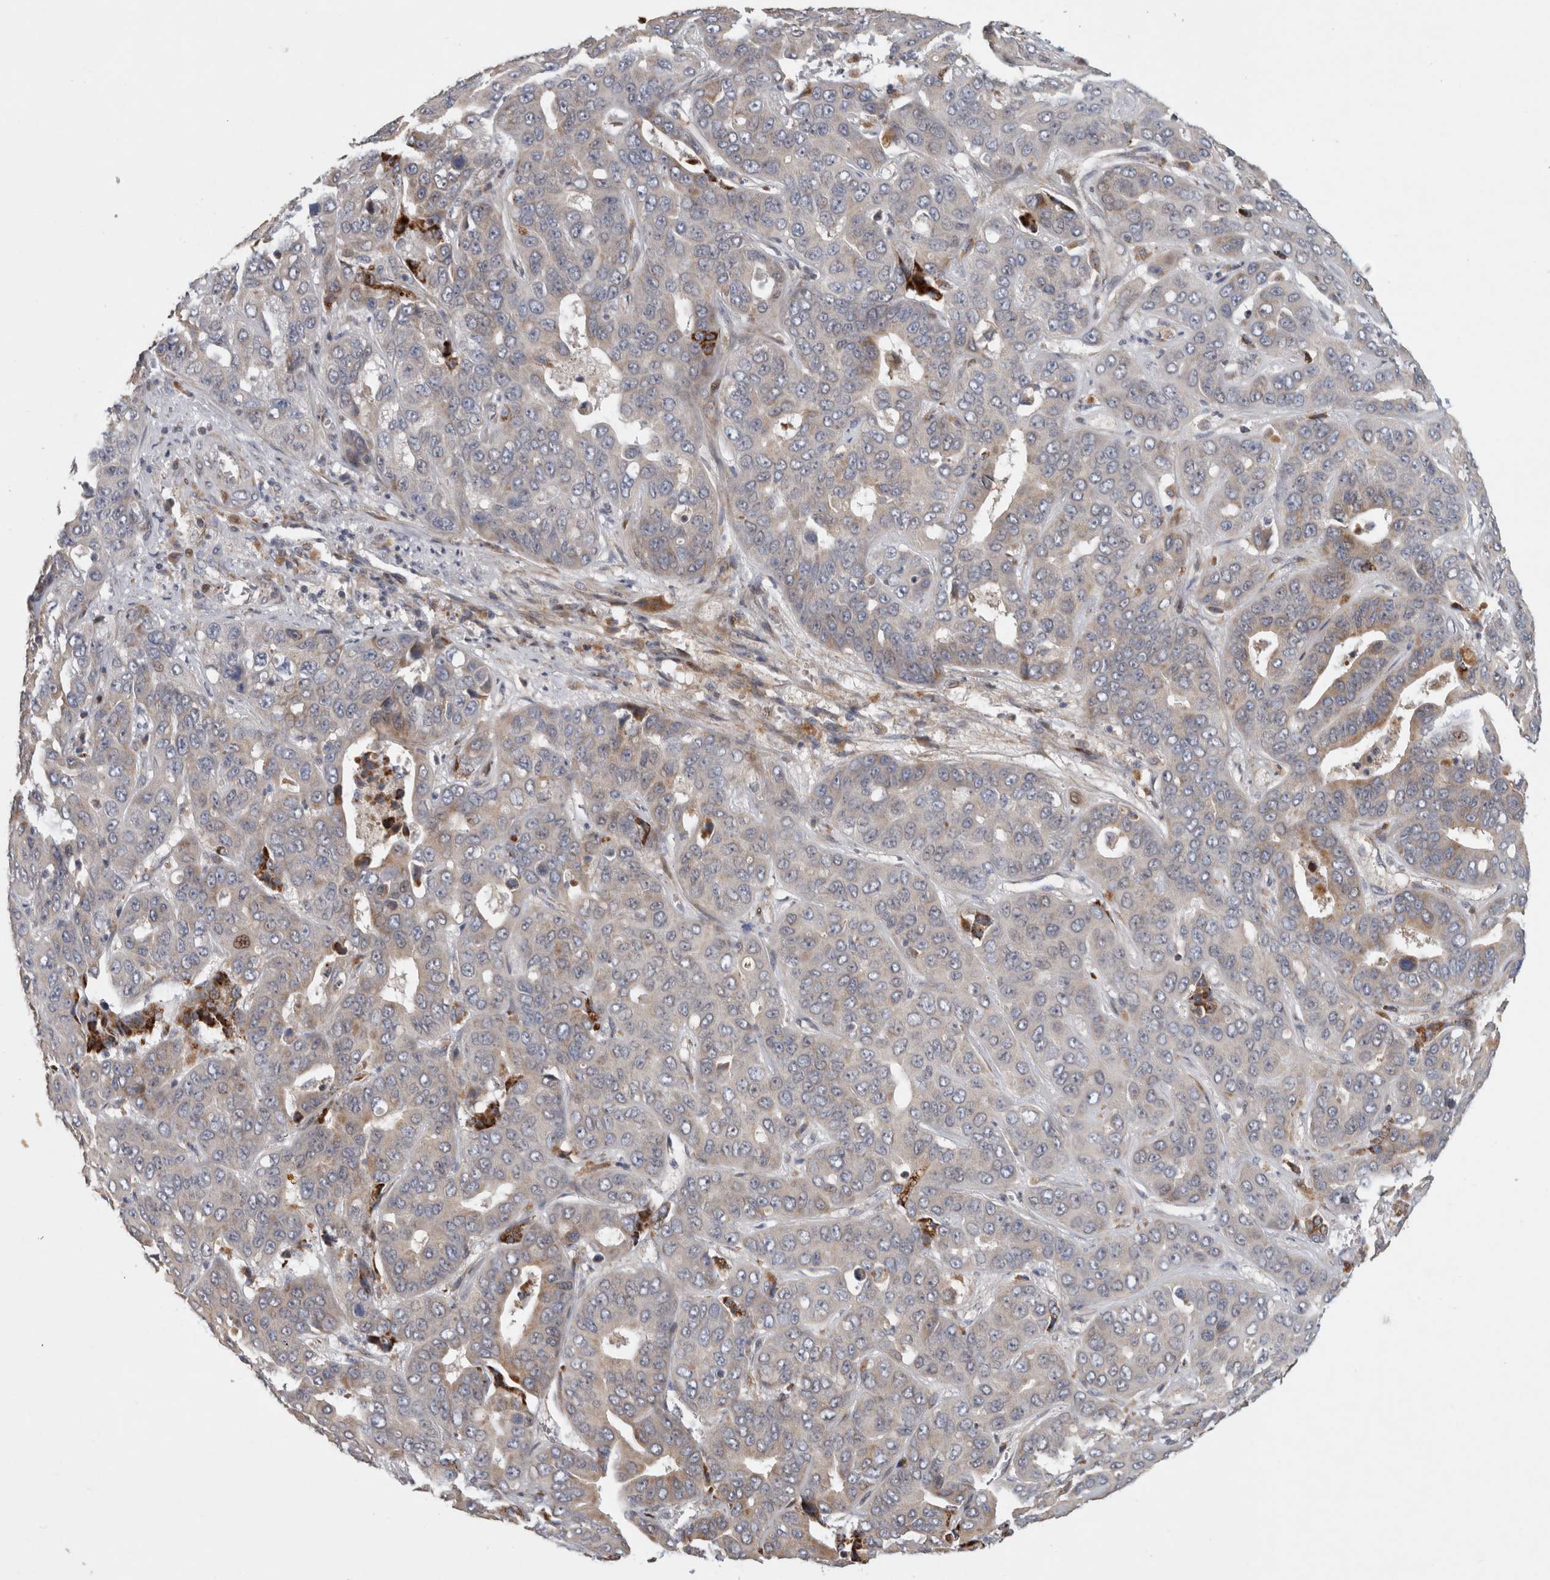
{"staining": {"intensity": "weak", "quantity": "<25%", "location": "cytoplasmic/membranous"}, "tissue": "liver cancer", "cell_type": "Tumor cells", "image_type": "cancer", "snomed": [{"axis": "morphology", "description": "Cholangiocarcinoma"}, {"axis": "topography", "description": "Liver"}], "caption": "DAB (3,3'-diaminobenzidine) immunohistochemical staining of human cholangiocarcinoma (liver) shows no significant positivity in tumor cells. (Immunohistochemistry (ihc), brightfield microscopy, high magnification).", "gene": "RBM48", "patient": {"sex": "female", "age": 52}}